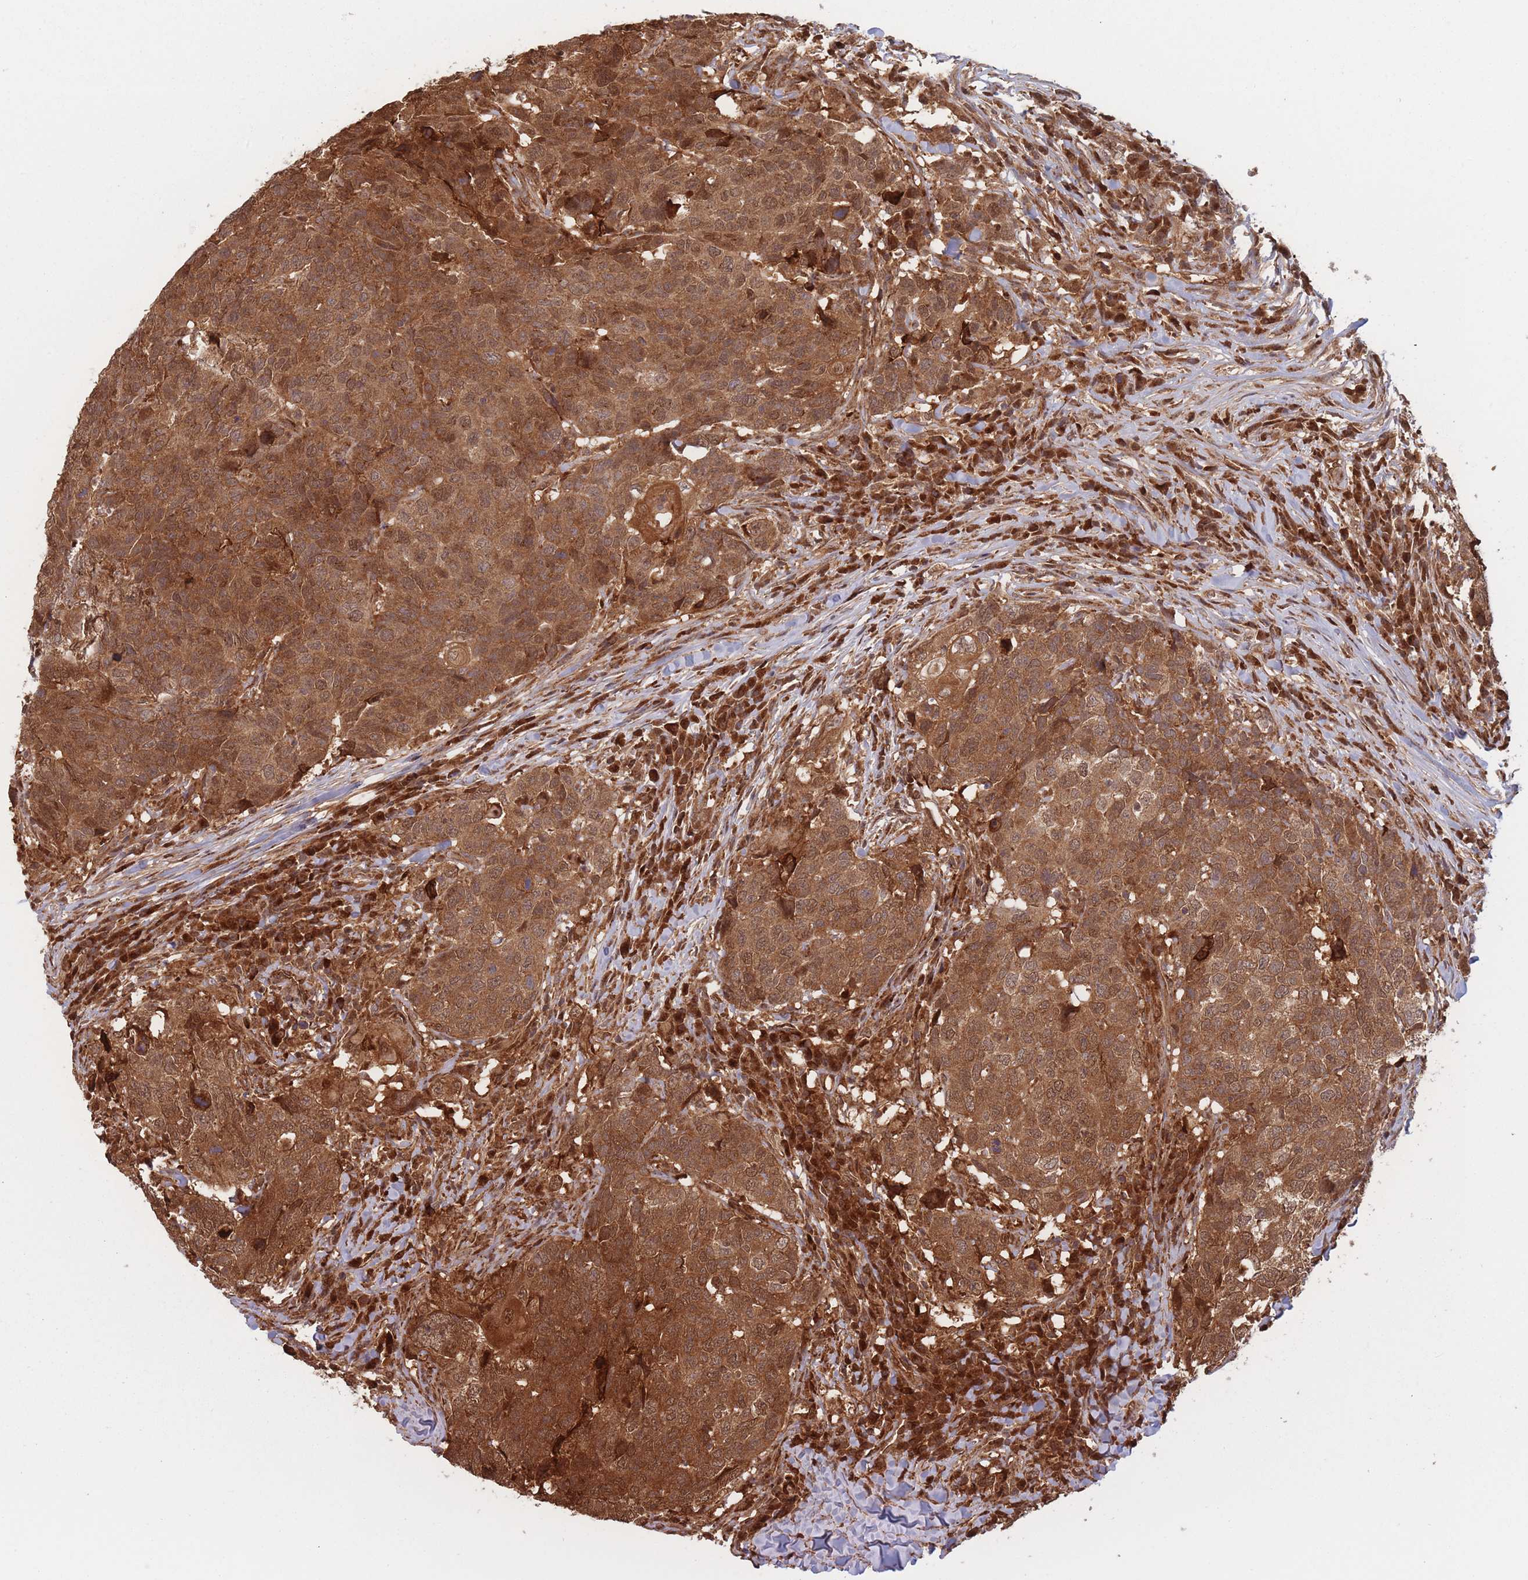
{"staining": {"intensity": "moderate", "quantity": ">75%", "location": "cytoplasmic/membranous"}, "tissue": "head and neck cancer", "cell_type": "Tumor cells", "image_type": "cancer", "snomed": [{"axis": "morphology", "description": "Normal tissue, NOS"}, {"axis": "morphology", "description": "Squamous cell carcinoma, NOS"}, {"axis": "topography", "description": "Skeletal muscle"}, {"axis": "topography", "description": "Vascular tissue"}, {"axis": "topography", "description": "Peripheral nerve tissue"}, {"axis": "topography", "description": "Head-Neck"}], "caption": "A medium amount of moderate cytoplasmic/membranous positivity is seen in approximately >75% of tumor cells in head and neck squamous cell carcinoma tissue.", "gene": "PODXL2", "patient": {"sex": "male", "age": 66}}